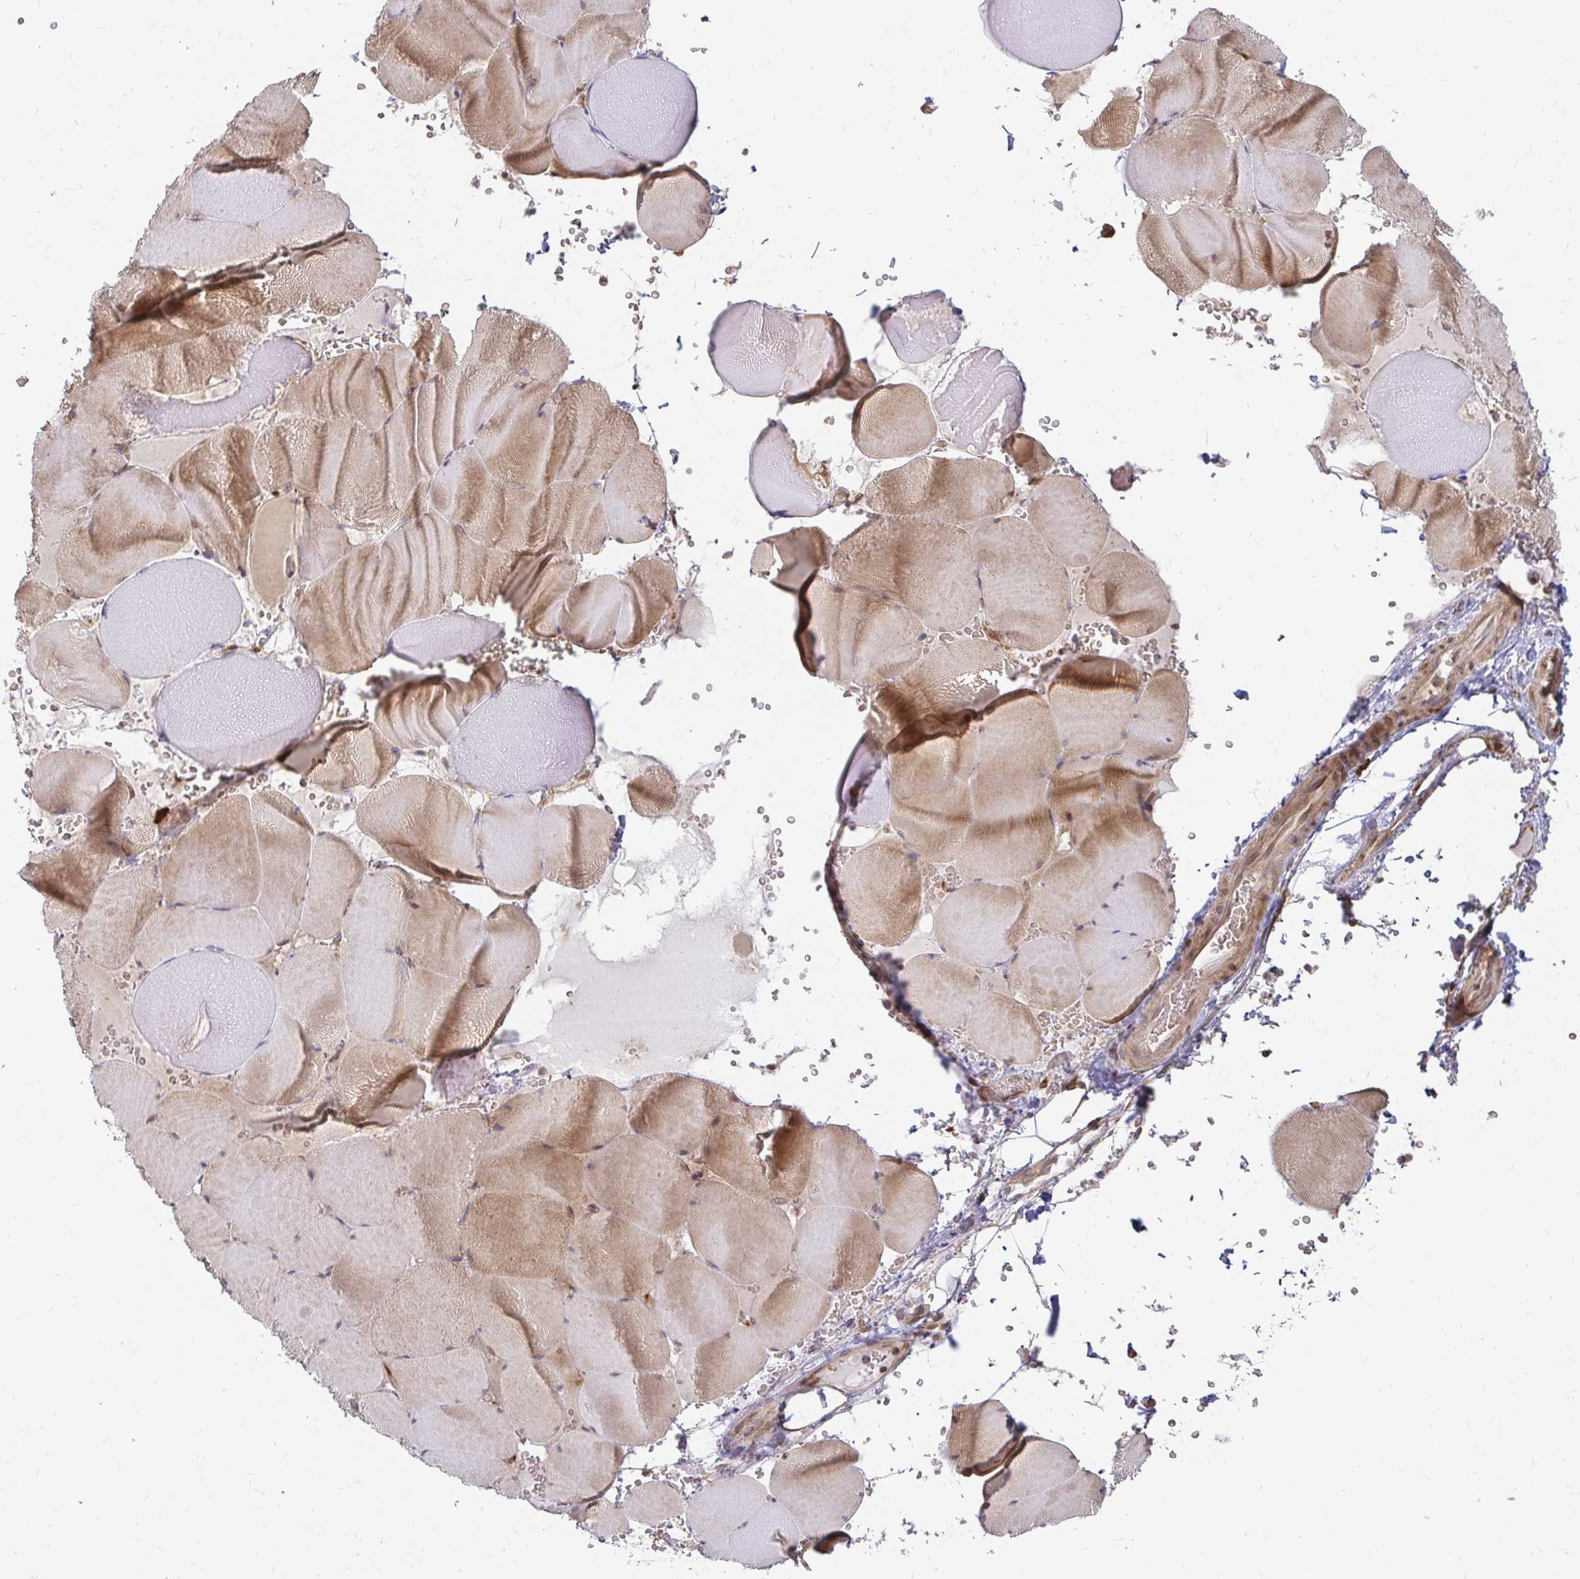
{"staining": {"intensity": "moderate", "quantity": ">75%", "location": "cytoplasmic/membranous,nuclear"}, "tissue": "skeletal muscle", "cell_type": "Myocytes", "image_type": "normal", "snomed": [{"axis": "morphology", "description": "Normal tissue, NOS"}, {"axis": "topography", "description": "Skeletal muscle"}, {"axis": "topography", "description": "Head-Neck"}], "caption": "Protein staining demonstrates moderate cytoplasmic/membranous,nuclear expression in approximately >75% of myocytes in normal skeletal muscle.", "gene": "CAST", "patient": {"sex": "male", "age": 66}}